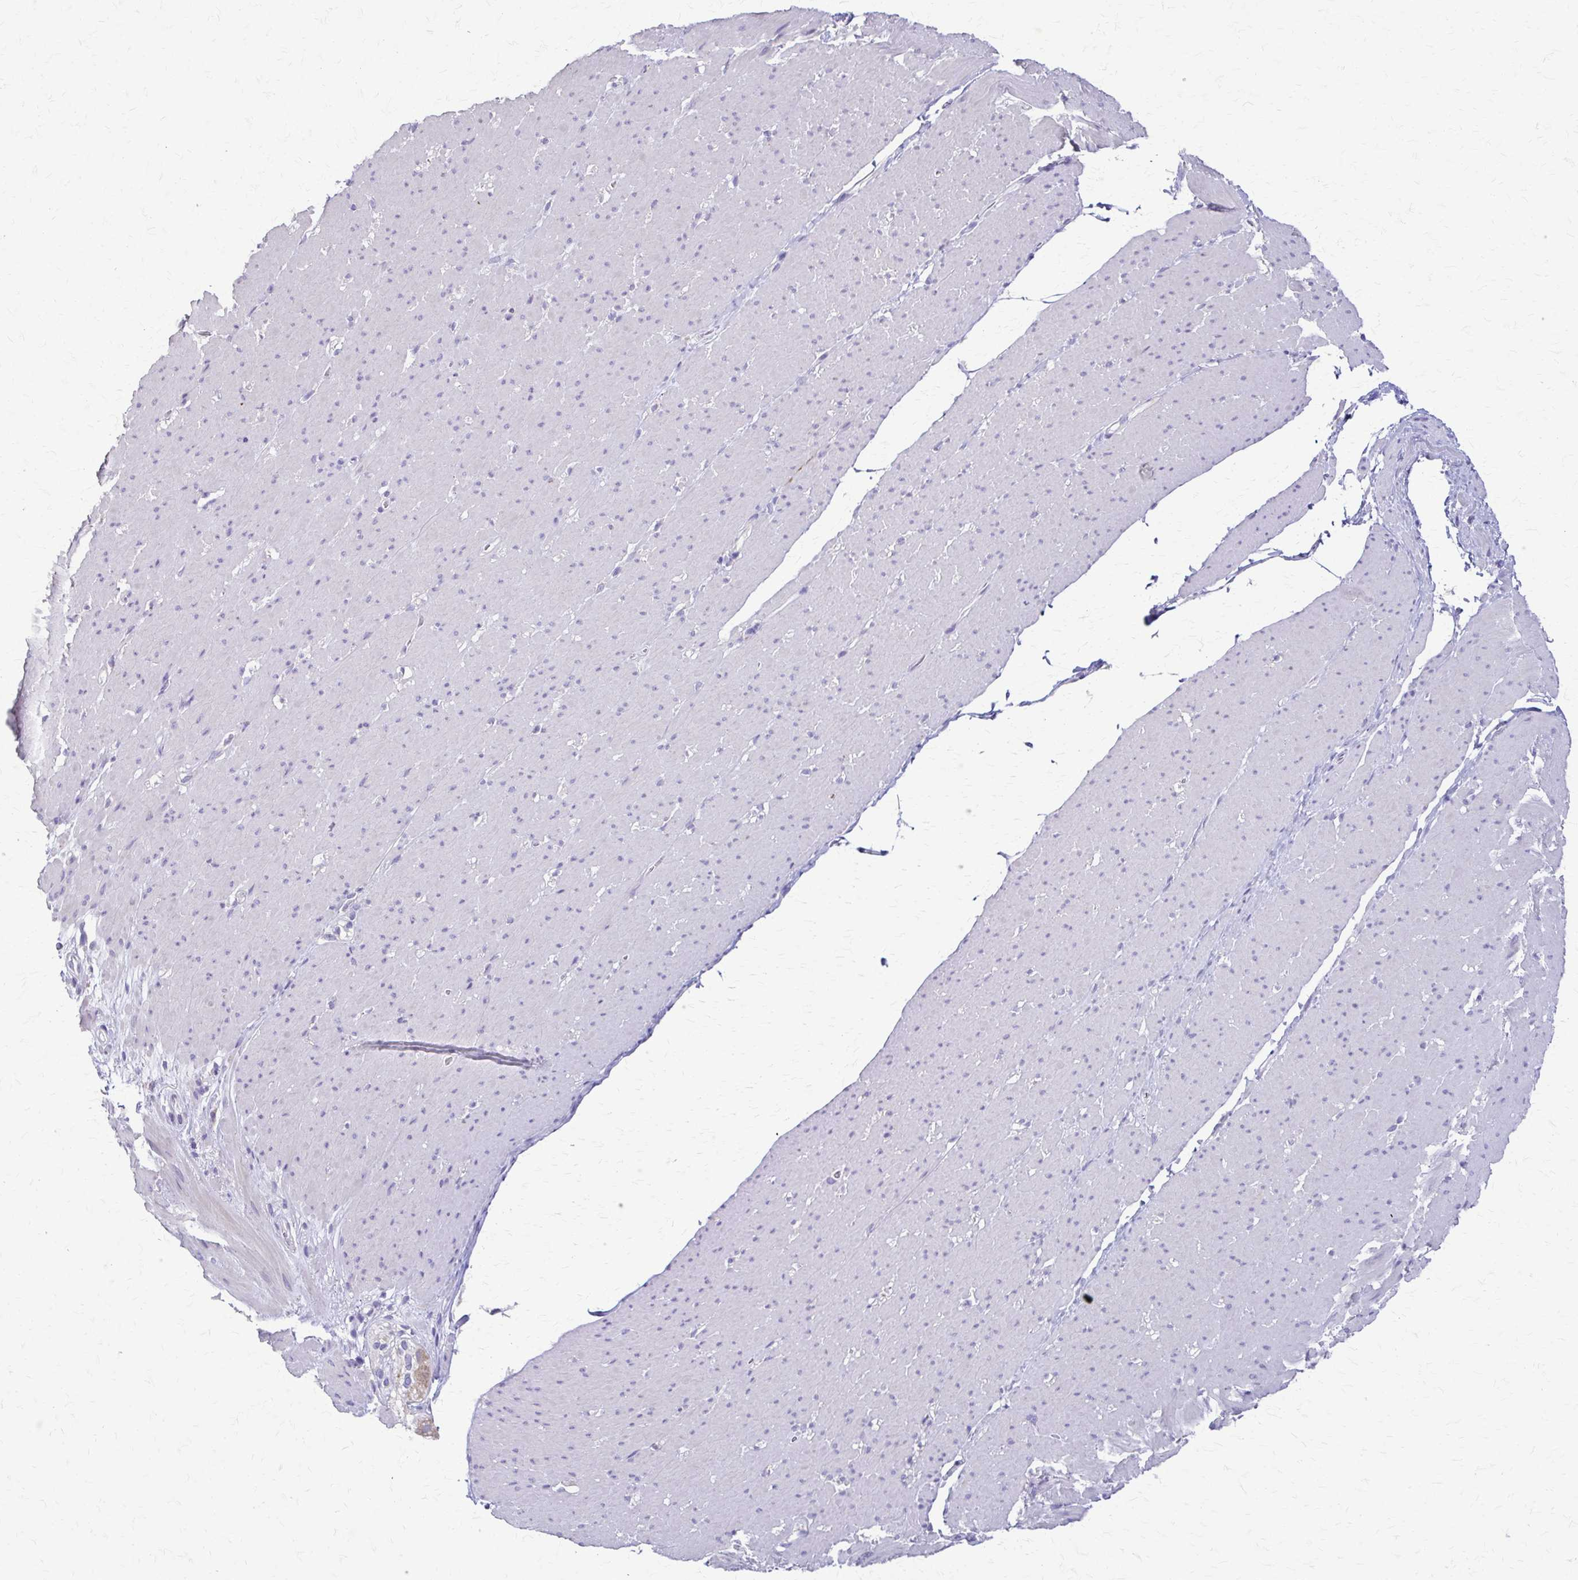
{"staining": {"intensity": "negative", "quantity": "none", "location": "none"}, "tissue": "smooth muscle", "cell_type": "Smooth muscle cells", "image_type": "normal", "snomed": [{"axis": "morphology", "description": "Normal tissue, NOS"}, {"axis": "topography", "description": "Smooth muscle"}, {"axis": "topography", "description": "Rectum"}], "caption": "High power microscopy histopathology image of an IHC micrograph of benign smooth muscle, revealing no significant expression in smooth muscle cells.", "gene": "SAMD13", "patient": {"sex": "male", "age": 53}}